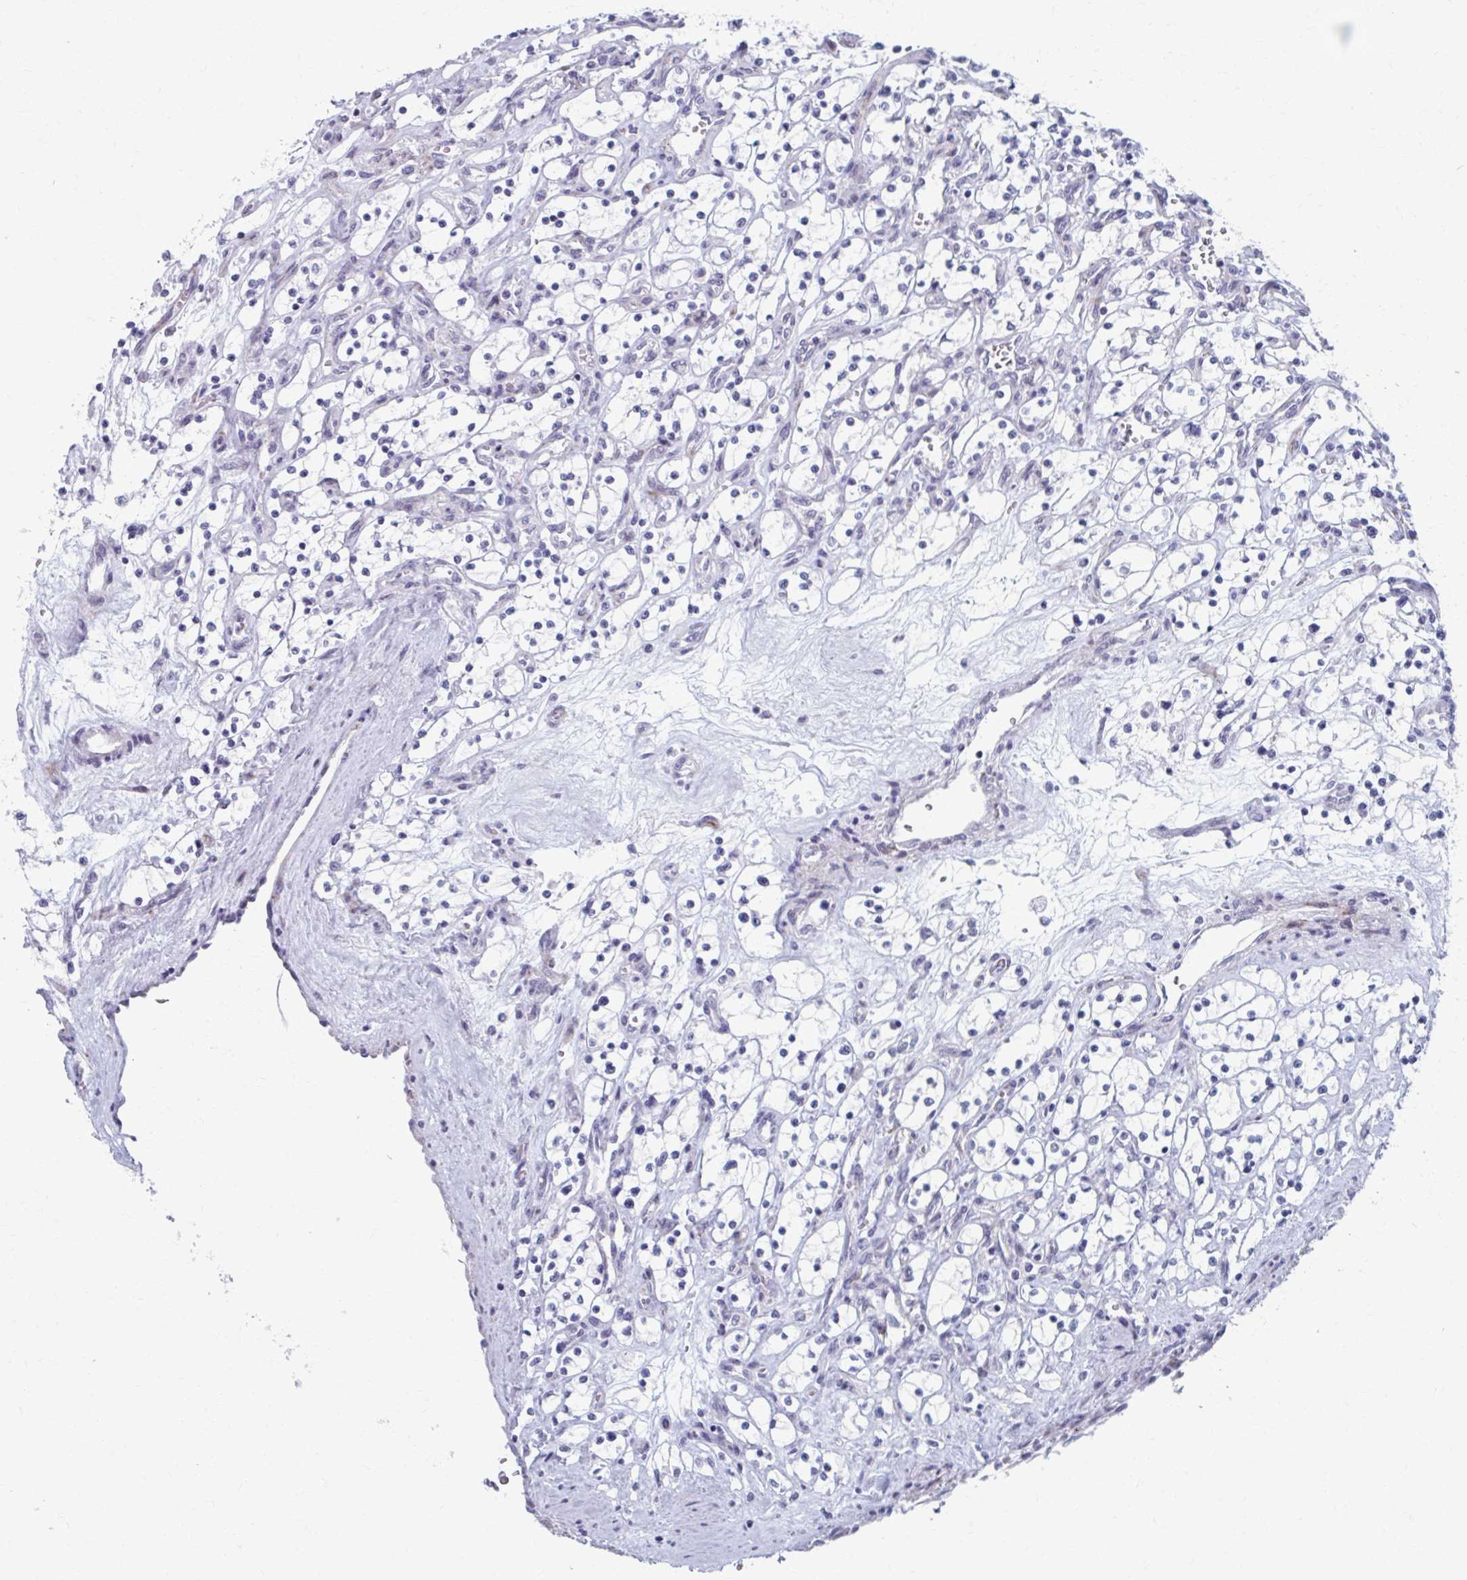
{"staining": {"intensity": "negative", "quantity": "none", "location": "none"}, "tissue": "renal cancer", "cell_type": "Tumor cells", "image_type": "cancer", "snomed": [{"axis": "morphology", "description": "Adenocarcinoma, NOS"}, {"axis": "topography", "description": "Kidney"}], "caption": "High power microscopy micrograph of an immunohistochemistry micrograph of renal cancer, revealing no significant expression in tumor cells. (DAB (3,3'-diaminobenzidine) IHC visualized using brightfield microscopy, high magnification).", "gene": "OLFM2", "patient": {"sex": "female", "age": 69}}